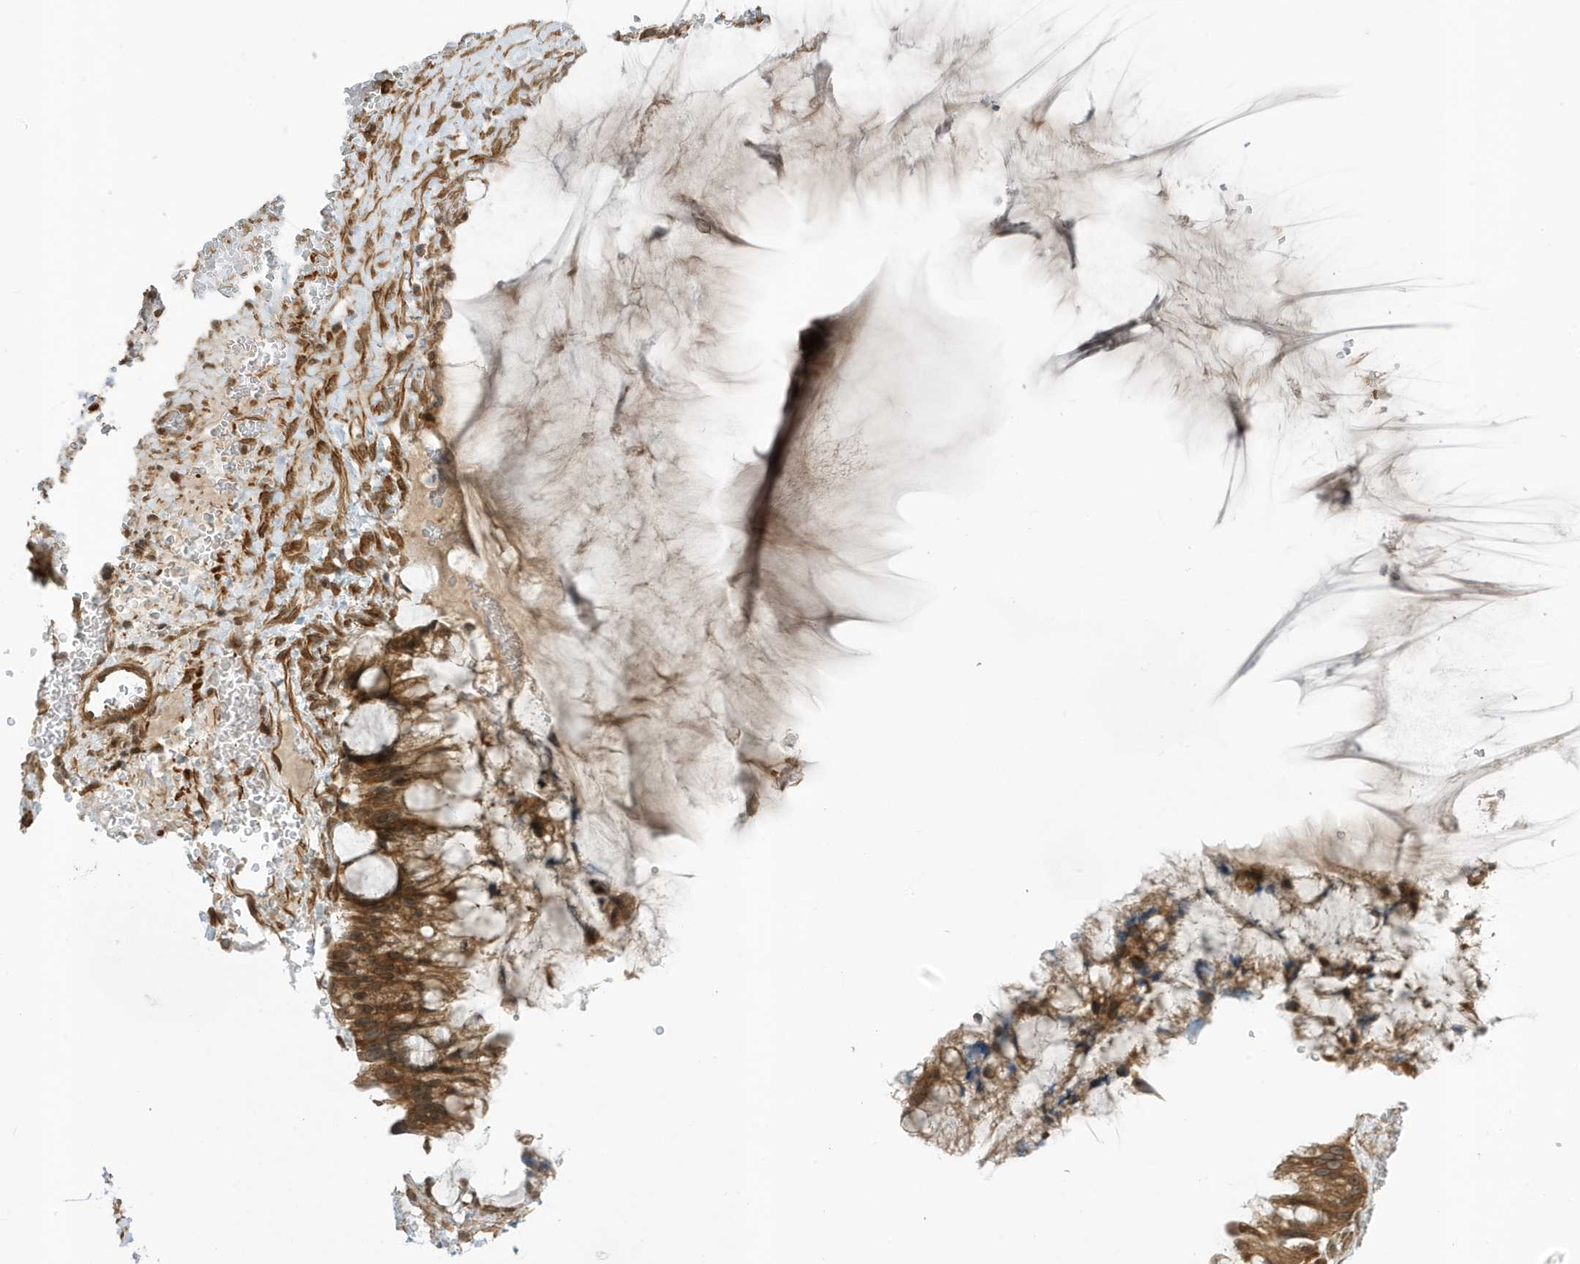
{"staining": {"intensity": "strong", "quantity": ">75%", "location": "cytoplasmic/membranous"}, "tissue": "ovarian cancer", "cell_type": "Tumor cells", "image_type": "cancer", "snomed": [{"axis": "morphology", "description": "Cystadenocarcinoma, mucinous, NOS"}, {"axis": "topography", "description": "Ovary"}], "caption": "Ovarian mucinous cystadenocarcinoma tissue demonstrates strong cytoplasmic/membranous positivity in about >75% of tumor cells Immunohistochemistry stains the protein of interest in brown and the nuclei are stained blue.", "gene": "DHX36", "patient": {"sex": "female", "age": 37}}